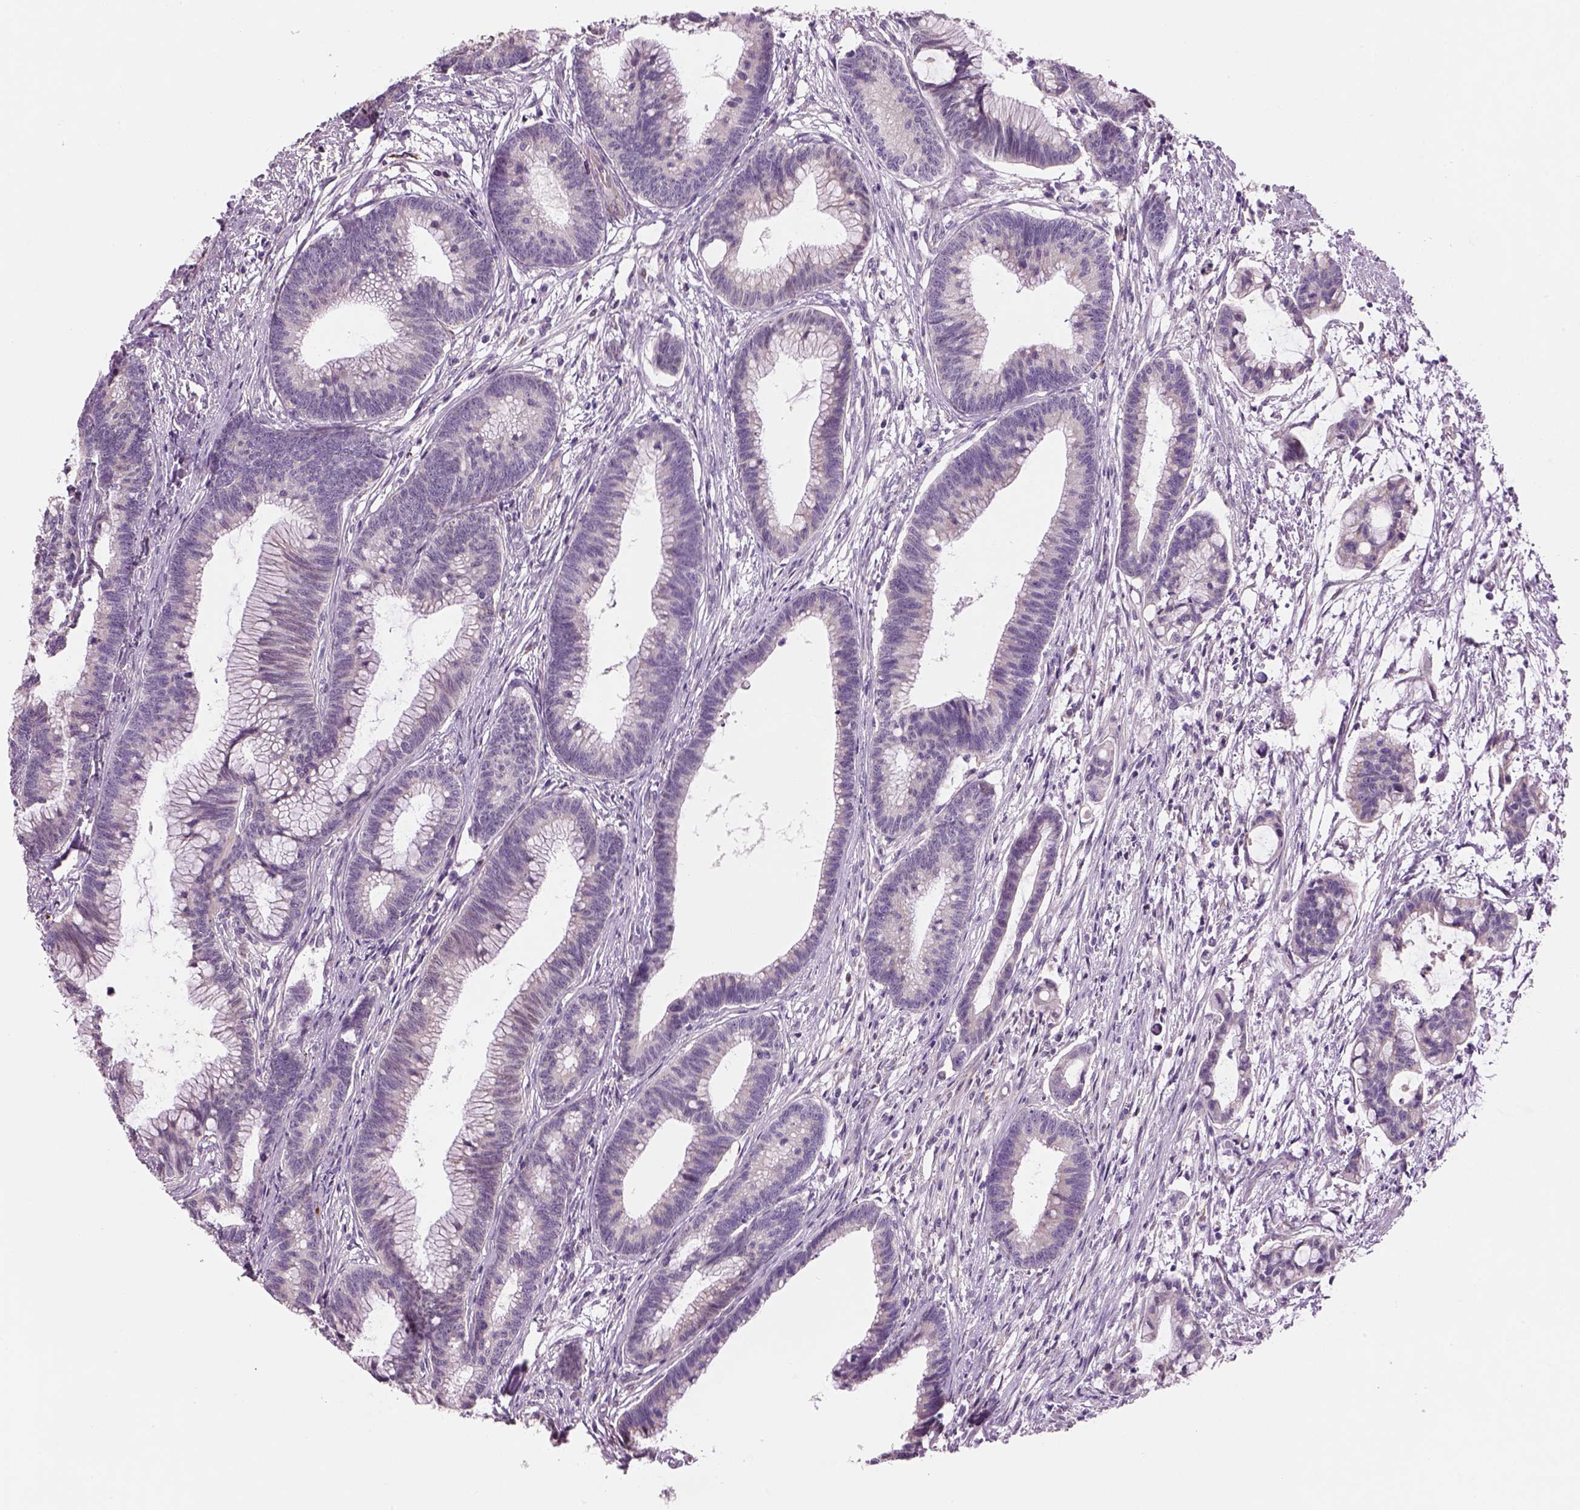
{"staining": {"intensity": "negative", "quantity": "none", "location": "none"}, "tissue": "colorectal cancer", "cell_type": "Tumor cells", "image_type": "cancer", "snomed": [{"axis": "morphology", "description": "Adenocarcinoma, NOS"}, {"axis": "topography", "description": "Colon"}], "caption": "A high-resolution micrograph shows IHC staining of adenocarcinoma (colorectal), which demonstrates no significant expression in tumor cells.", "gene": "IFT52", "patient": {"sex": "female", "age": 78}}